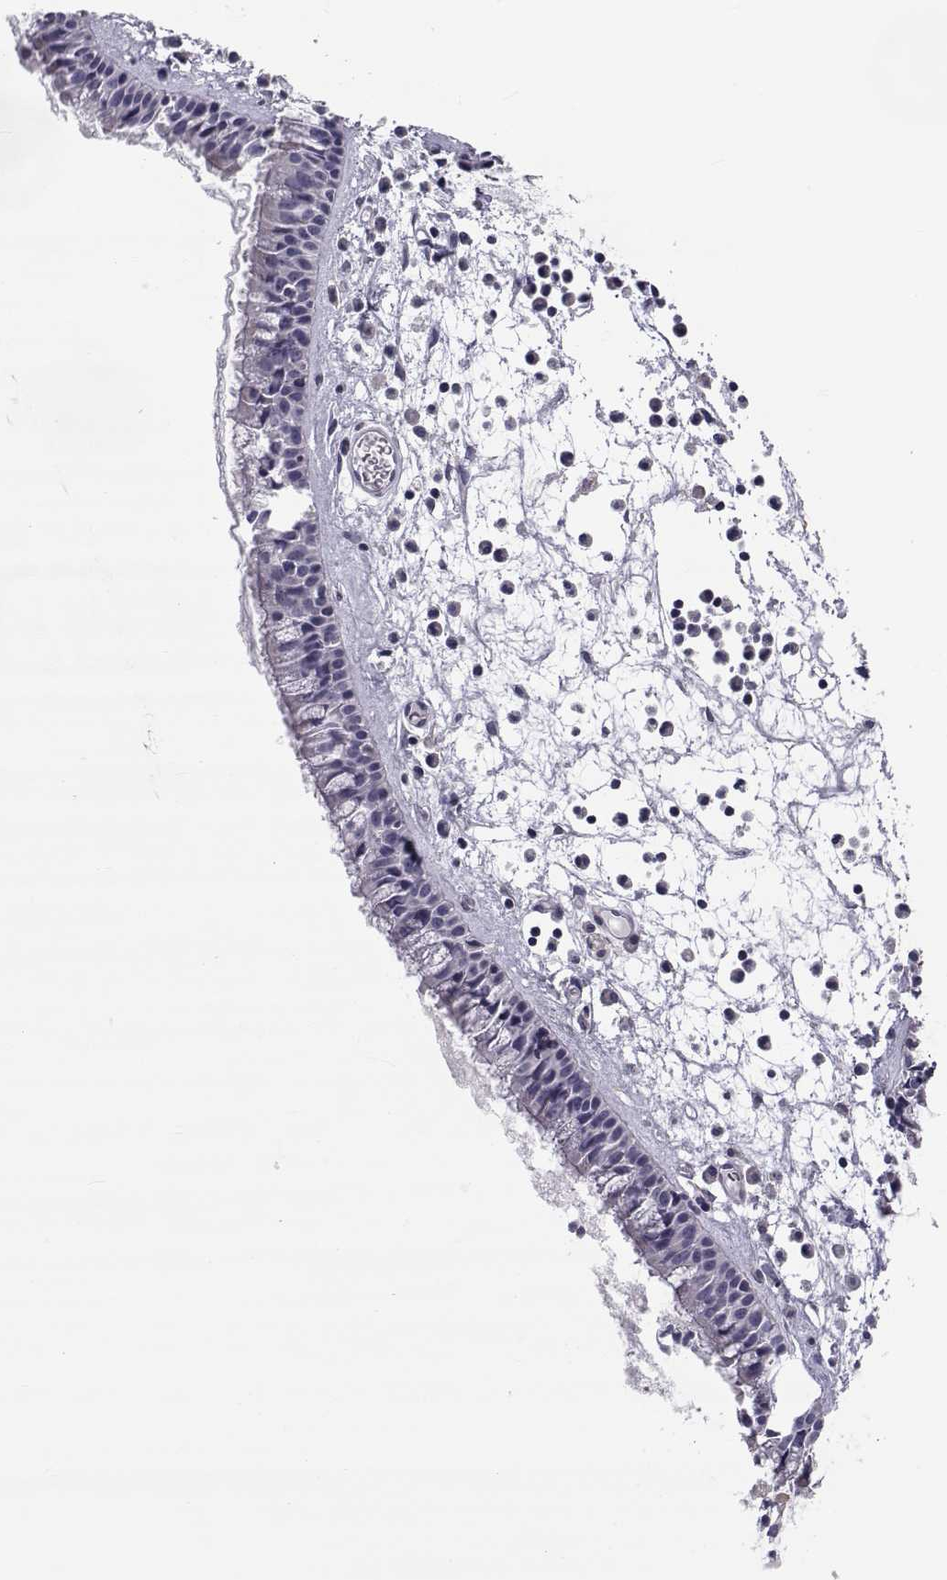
{"staining": {"intensity": "weak", "quantity": "<25%", "location": "cytoplasmic/membranous"}, "tissue": "nasopharynx", "cell_type": "Respiratory epithelial cells", "image_type": "normal", "snomed": [{"axis": "morphology", "description": "Normal tissue, NOS"}, {"axis": "topography", "description": "Nasopharynx"}], "caption": "This is an immunohistochemistry micrograph of benign human nasopharynx. There is no positivity in respiratory epithelial cells.", "gene": "LRRC27", "patient": {"sex": "female", "age": 47}}